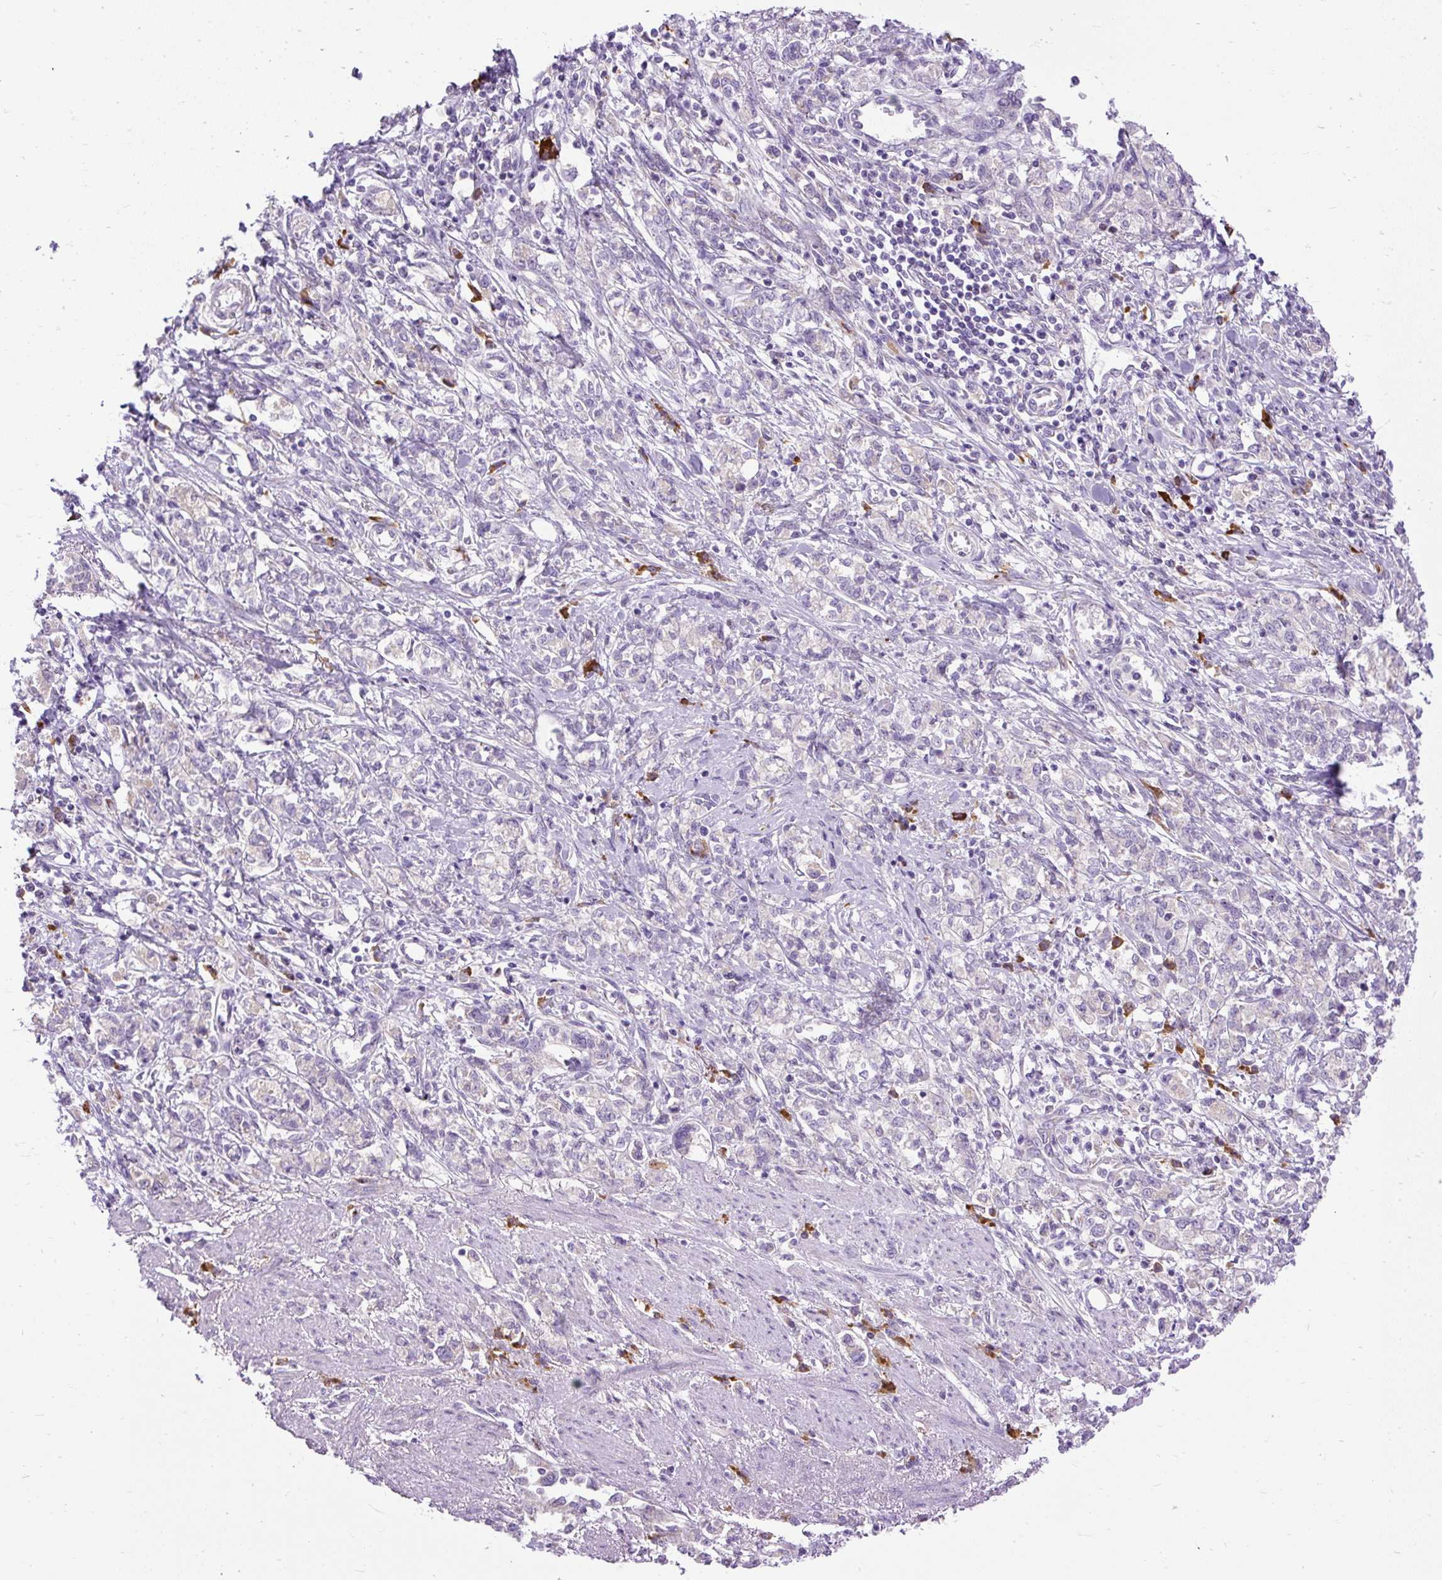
{"staining": {"intensity": "negative", "quantity": "none", "location": "none"}, "tissue": "stomach cancer", "cell_type": "Tumor cells", "image_type": "cancer", "snomed": [{"axis": "morphology", "description": "Adenocarcinoma, NOS"}, {"axis": "topography", "description": "Stomach"}], "caption": "Tumor cells show no significant positivity in stomach cancer (adenocarcinoma). Brightfield microscopy of immunohistochemistry (IHC) stained with DAB (brown) and hematoxylin (blue), captured at high magnification.", "gene": "SYBU", "patient": {"sex": "female", "age": 76}}